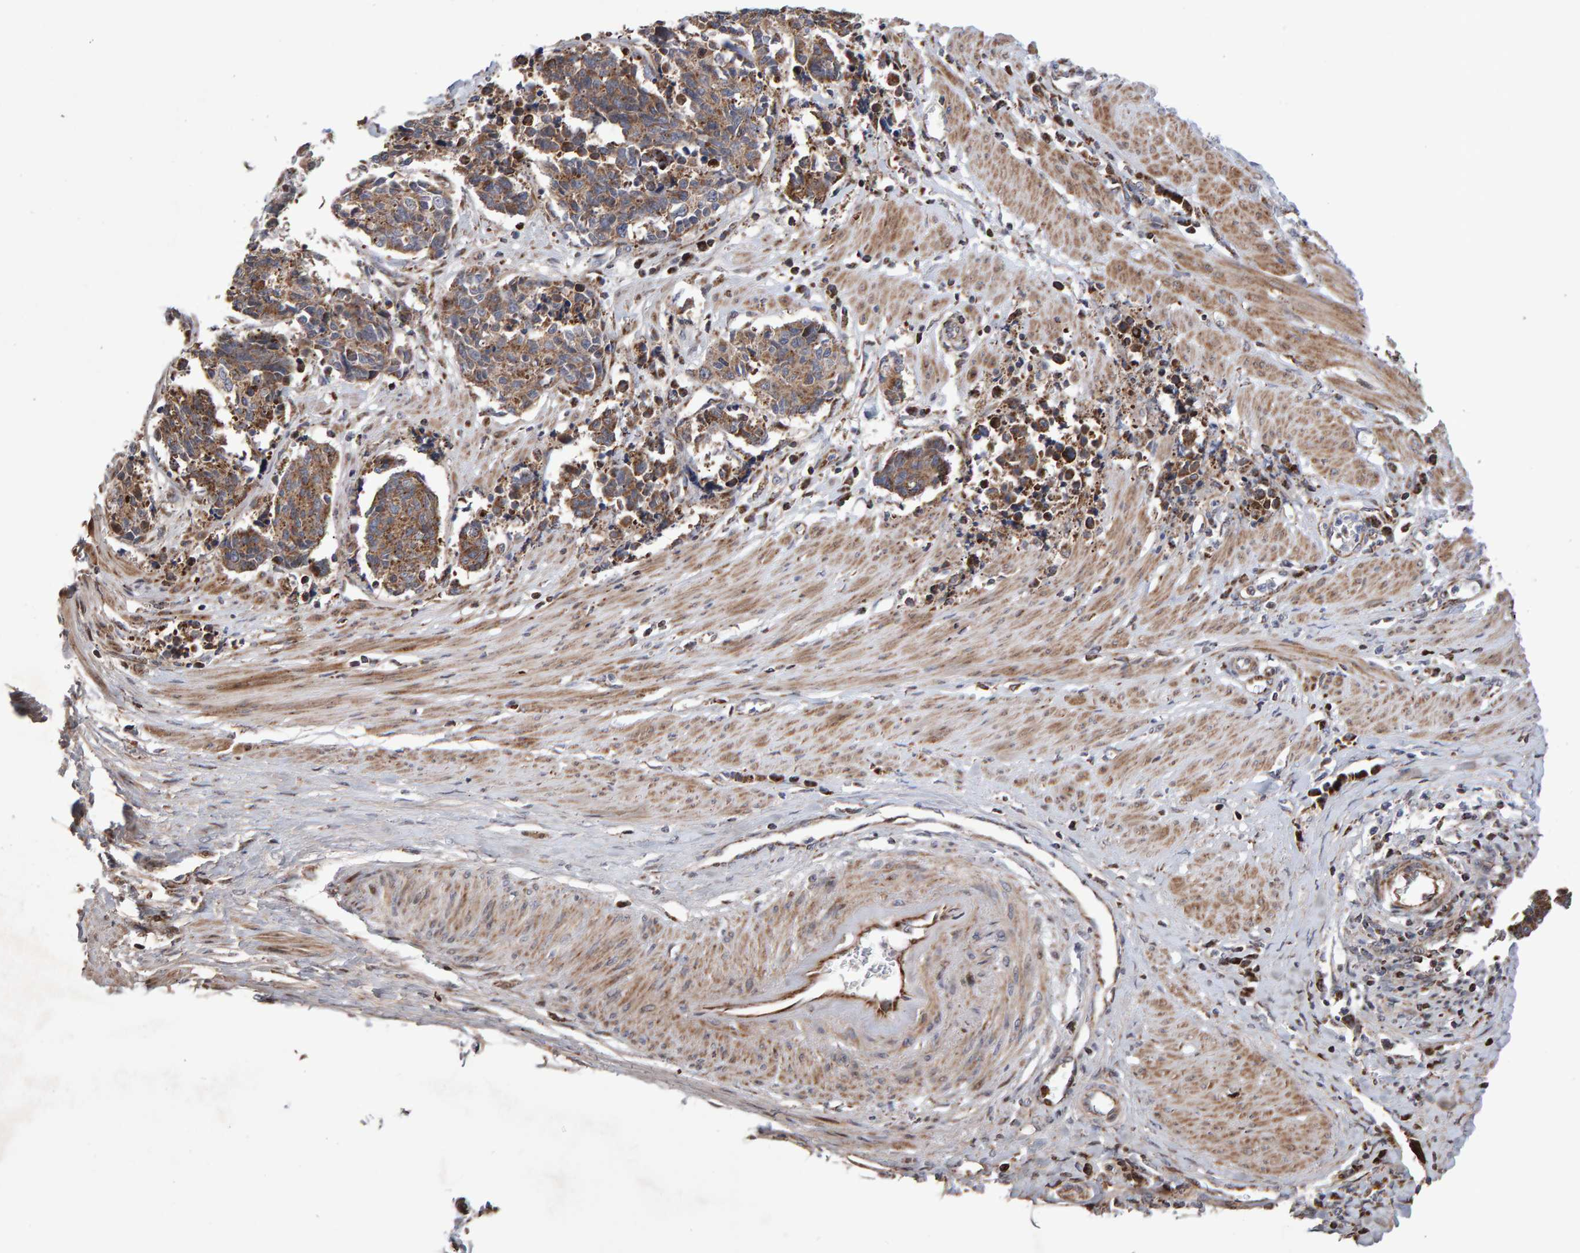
{"staining": {"intensity": "moderate", "quantity": ">75%", "location": "cytoplasmic/membranous"}, "tissue": "cervical cancer", "cell_type": "Tumor cells", "image_type": "cancer", "snomed": [{"axis": "morphology", "description": "Normal tissue, NOS"}, {"axis": "morphology", "description": "Squamous cell carcinoma, NOS"}, {"axis": "topography", "description": "Cervix"}], "caption": "Squamous cell carcinoma (cervical) tissue exhibits moderate cytoplasmic/membranous expression in about >75% of tumor cells", "gene": "PECR", "patient": {"sex": "female", "age": 35}}